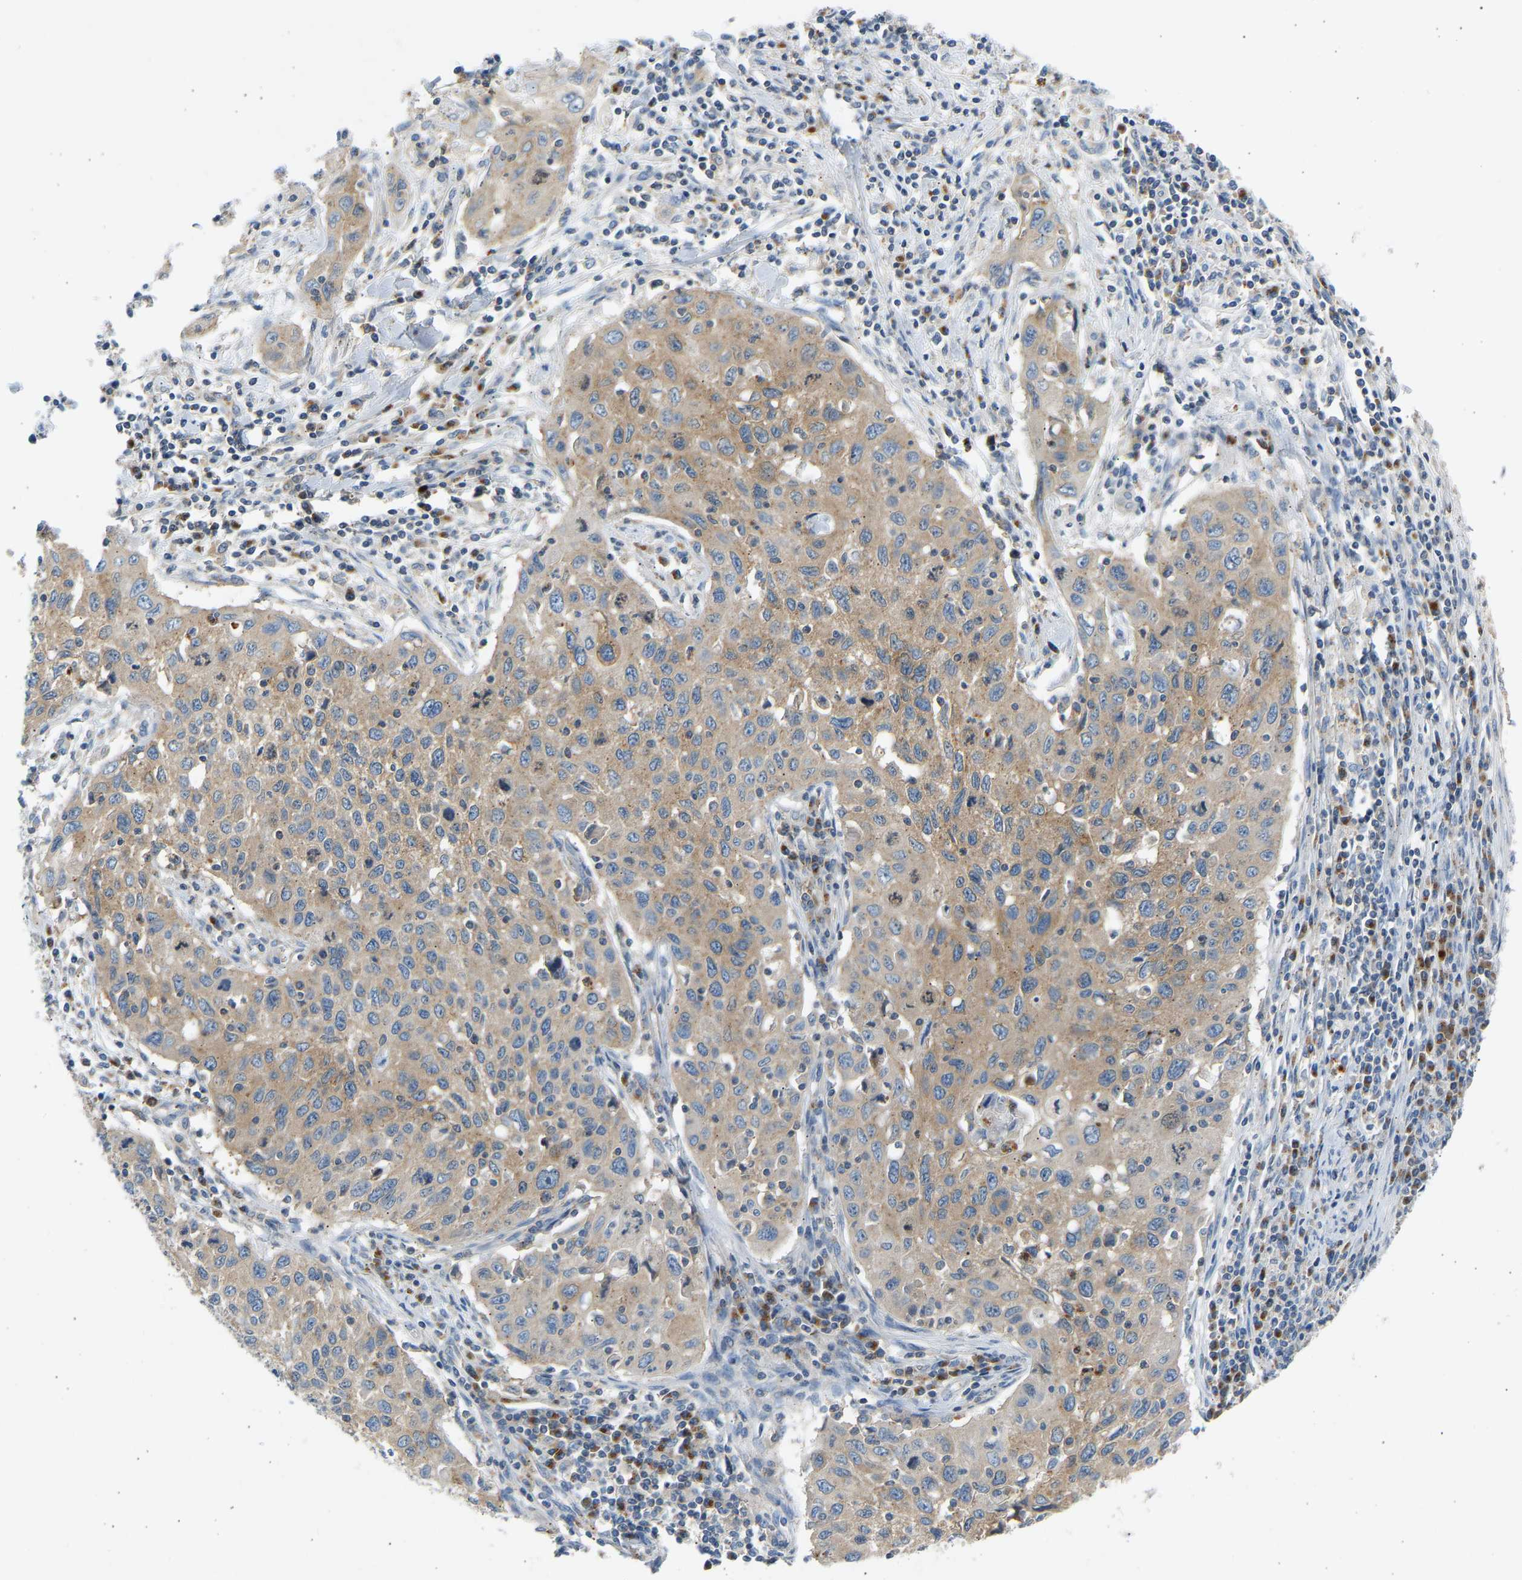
{"staining": {"intensity": "weak", "quantity": ">75%", "location": "cytoplasmic/membranous"}, "tissue": "cervical cancer", "cell_type": "Tumor cells", "image_type": "cancer", "snomed": [{"axis": "morphology", "description": "Squamous cell carcinoma, NOS"}, {"axis": "topography", "description": "Cervix"}], "caption": "This is an image of immunohistochemistry (IHC) staining of squamous cell carcinoma (cervical), which shows weak staining in the cytoplasmic/membranous of tumor cells.", "gene": "TRIM50", "patient": {"sex": "female", "age": 53}}